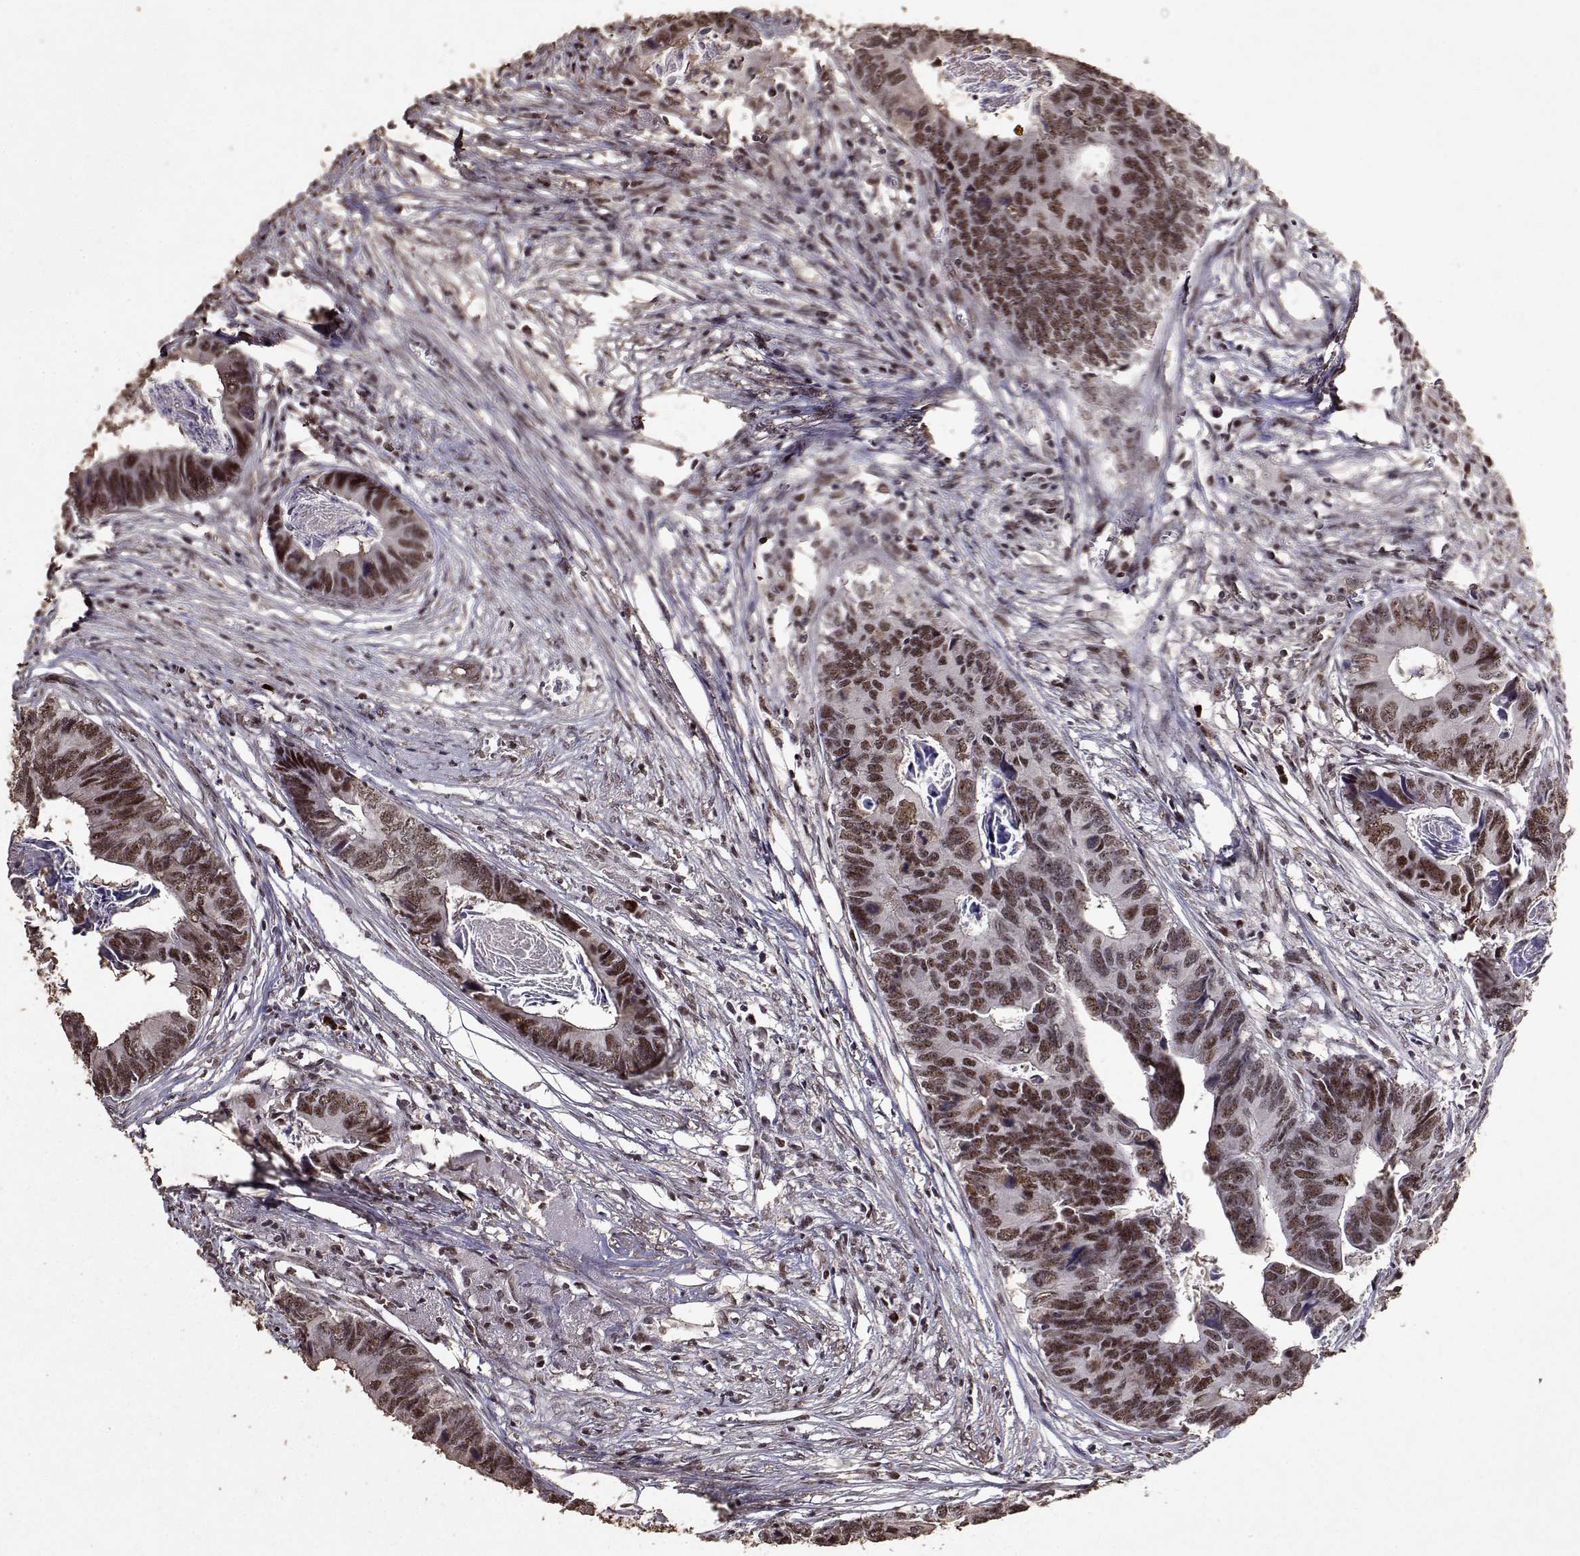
{"staining": {"intensity": "moderate", "quantity": ">75%", "location": "nuclear"}, "tissue": "colorectal cancer", "cell_type": "Tumor cells", "image_type": "cancer", "snomed": [{"axis": "morphology", "description": "Adenocarcinoma, NOS"}, {"axis": "topography", "description": "Colon"}], "caption": "Protein analysis of colorectal cancer tissue reveals moderate nuclear positivity in approximately >75% of tumor cells. (brown staining indicates protein expression, while blue staining denotes nuclei).", "gene": "TOE1", "patient": {"sex": "female", "age": 82}}